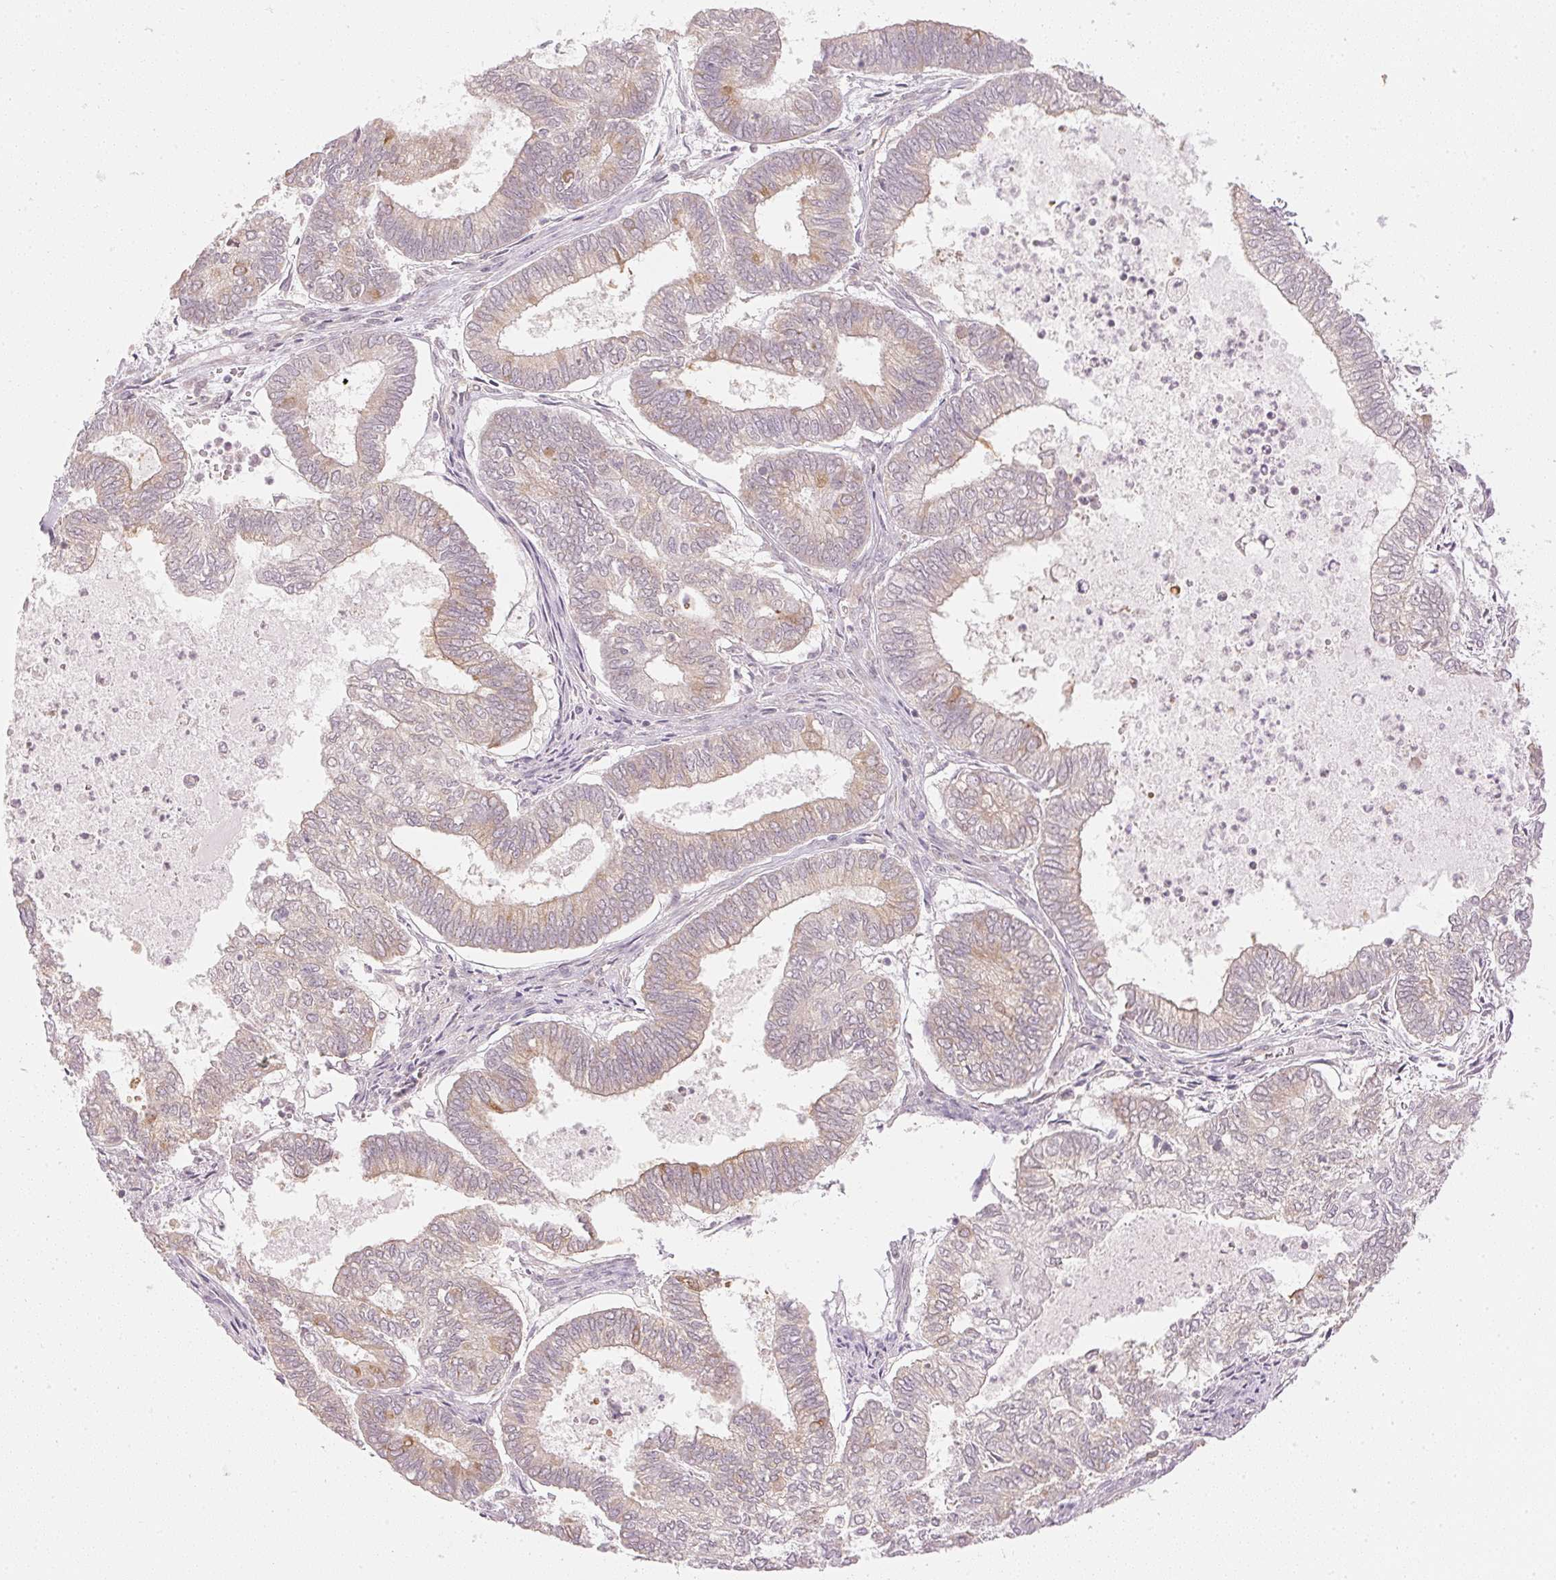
{"staining": {"intensity": "weak", "quantity": "<25%", "location": "cytoplasmic/membranous"}, "tissue": "ovarian cancer", "cell_type": "Tumor cells", "image_type": "cancer", "snomed": [{"axis": "morphology", "description": "Carcinoma, endometroid"}, {"axis": "topography", "description": "Ovary"}], "caption": "Image shows no significant protein positivity in tumor cells of endometroid carcinoma (ovarian).", "gene": "KPRP", "patient": {"sex": "female", "age": 64}}